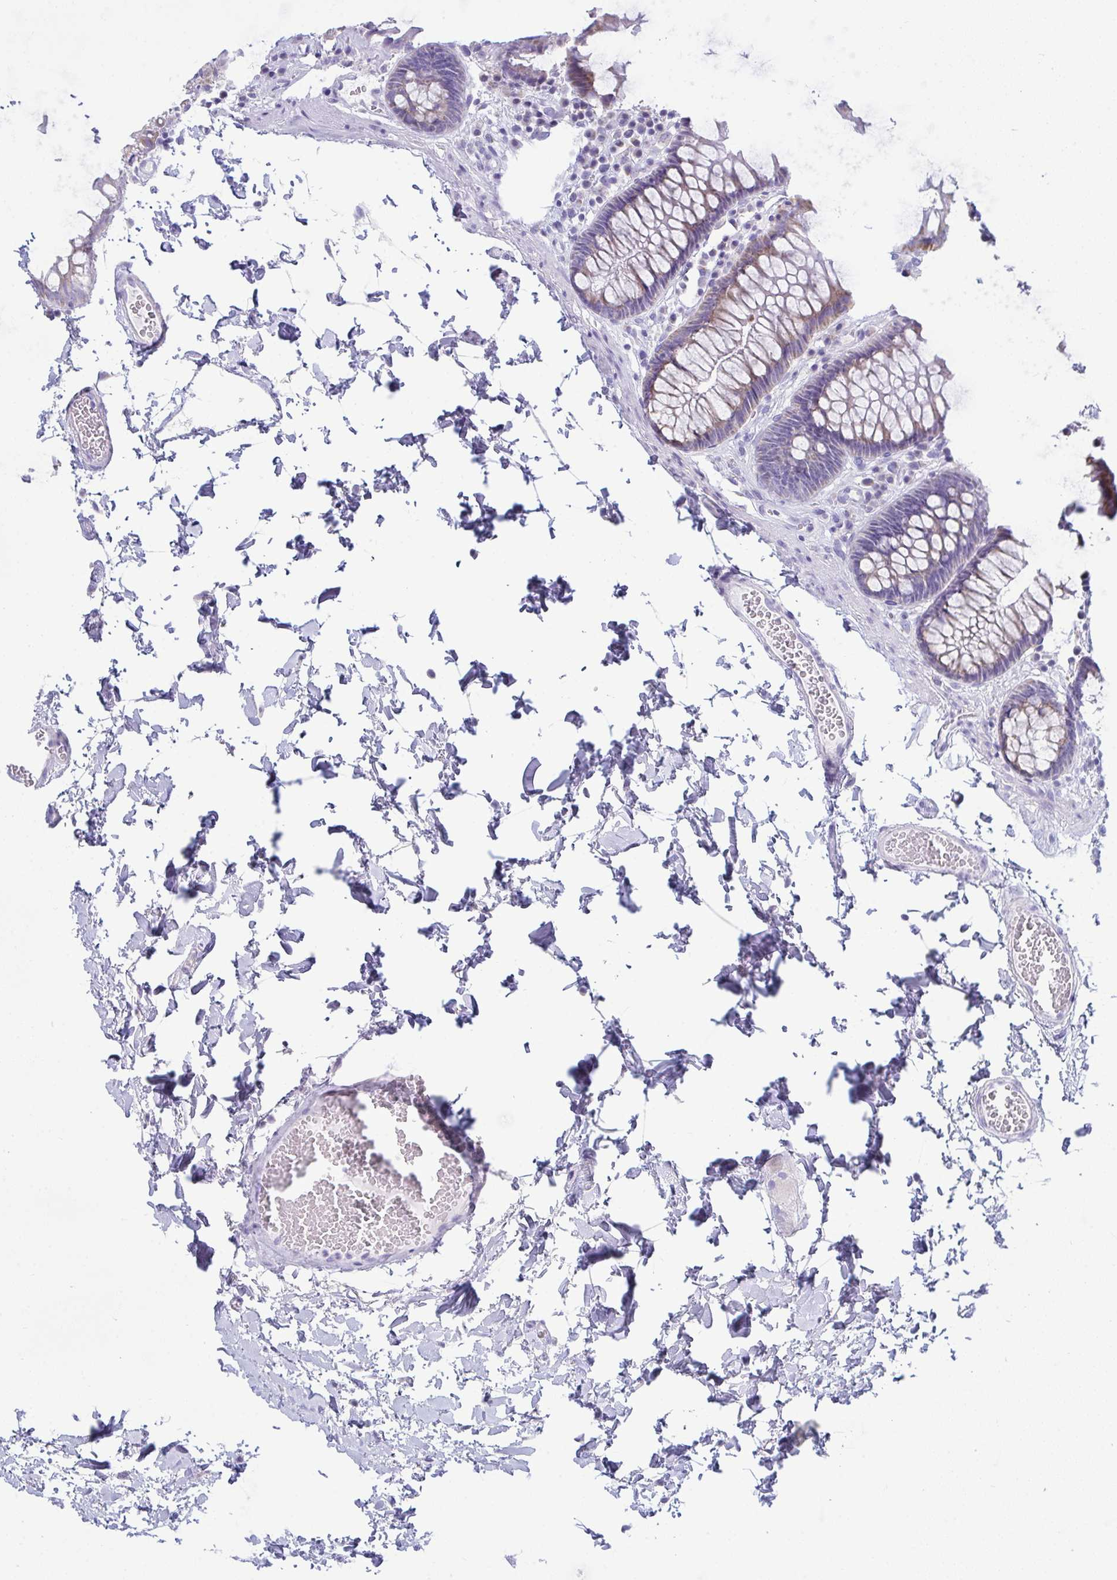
{"staining": {"intensity": "negative", "quantity": "none", "location": "none"}, "tissue": "colon", "cell_type": "Endothelial cells", "image_type": "normal", "snomed": [{"axis": "morphology", "description": "Normal tissue, NOS"}, {"axis": "topography", "description": "Colon"}, {"axis": "topography", "description": "Peripheral nerve tissue"}], "caption": "Immunohistochemistry (IHC) of unremarkable colon demonstrates no positivity in endothelial cells.", "gene": "BBS1", "patient": {"sex": "male", "age": 84}}